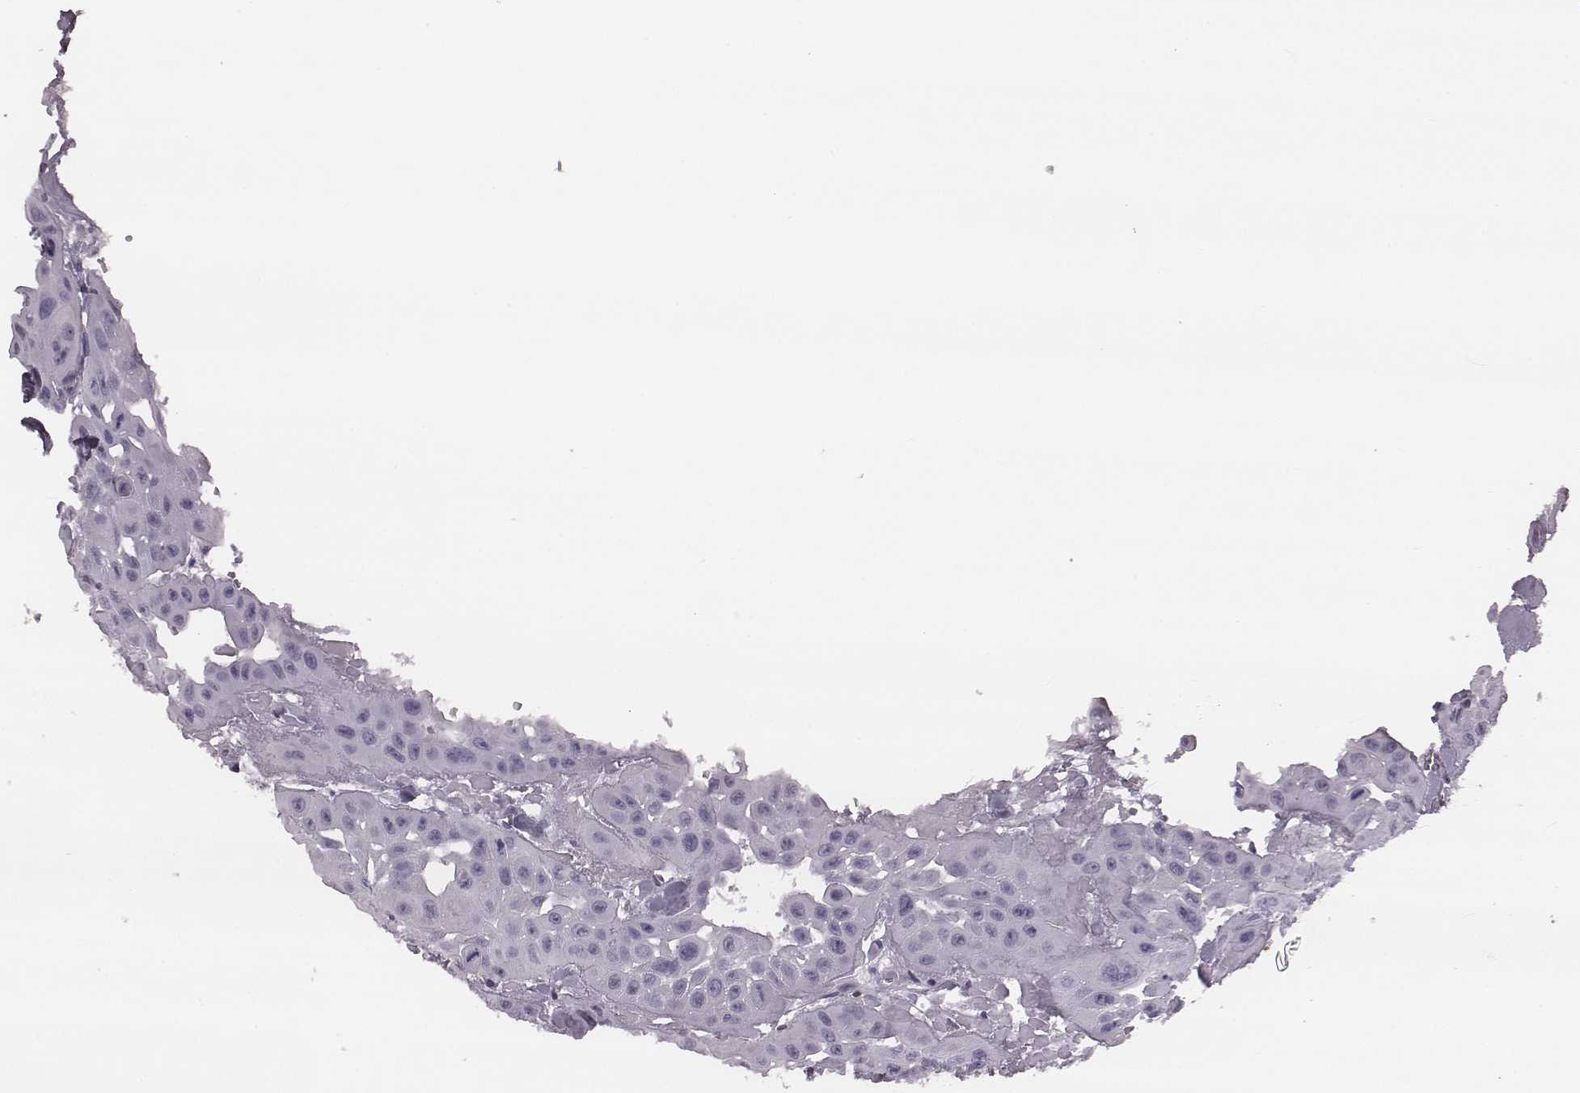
{"staining": {"intensity": "negative", "quantity": "none", "location": "none"}, "tissue": "head and neck cancer", "cell_type": "Tumor cells", "image_type": "cancer", "snomed": [{"axis": "morphology", "description": "Adenocarcinoma, NOS"}, {"axis": "topography", "description": "Head-Neck"}], "caption": "There is no significant positivity in tumor cells of head and neck adenocarcinoma. The staining is performed using DAB brown chromogen with nuclei counter-stained in using hematoxylin.", "gene": "KRT74", "patient": {"sex": "male", "age": 73}}